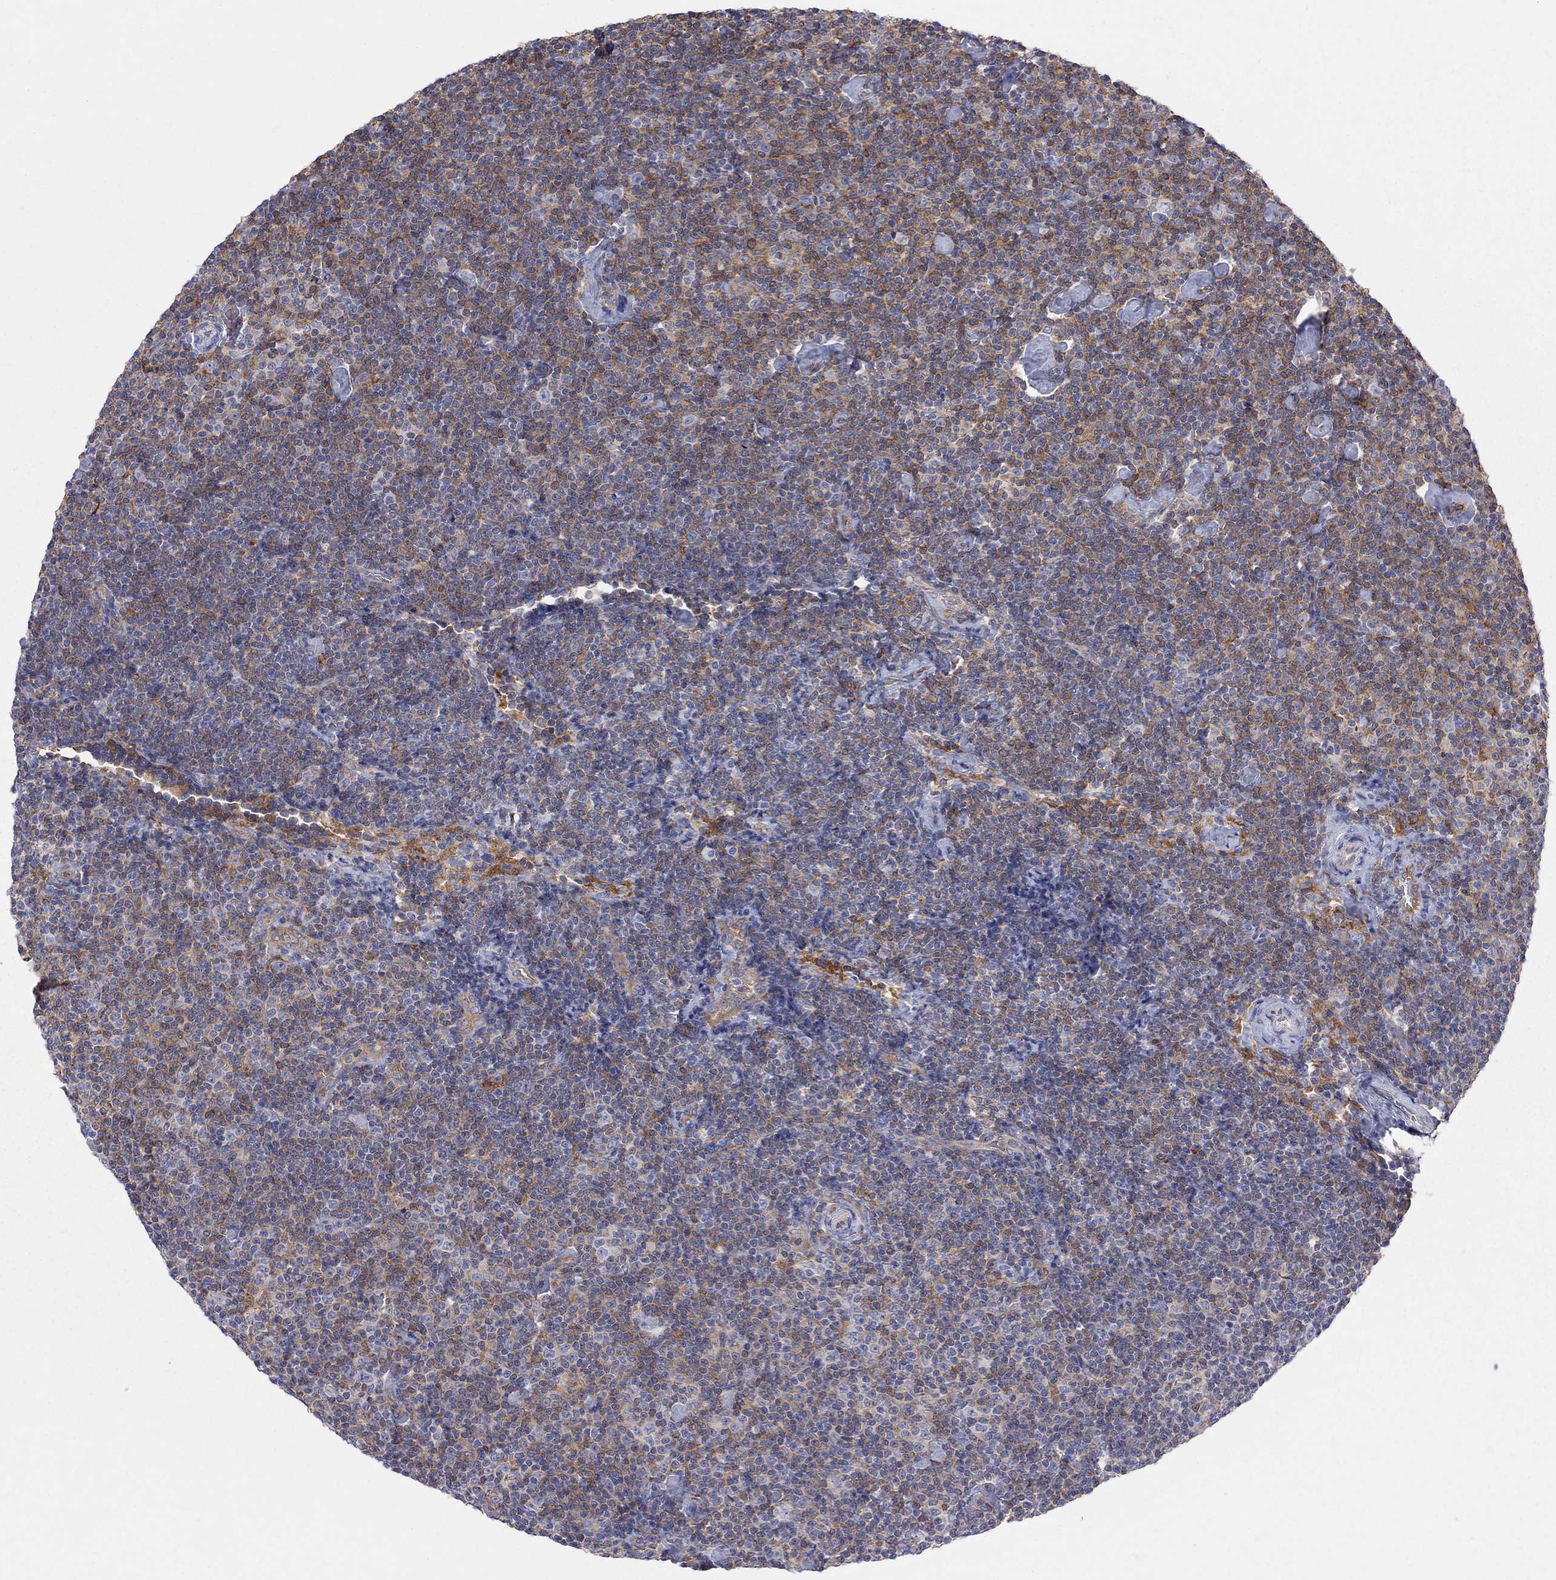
{"staining": {"intensity": "strong", "quantity": ">75%", "location": "cytoplasmic/membranous"}, "tissue": "lymphoma", "cell_type": "Tumor cells", "image_type": "cancer", "snomed": [{"axis": "morphology", "description": "Malignant lymphoma, non-Hodgkin's type, Low grade"}, {"axis": "topography", "description": "Lymph node"}], "caption": "A brown stain highlights strong cytoplasmic/membranous expression of a protein in low-grade malignant lymphoma, non-Hodgkin's type tumor cells.", "gene": "ABI3", "patient": {"sex": "male", "age": 81}}